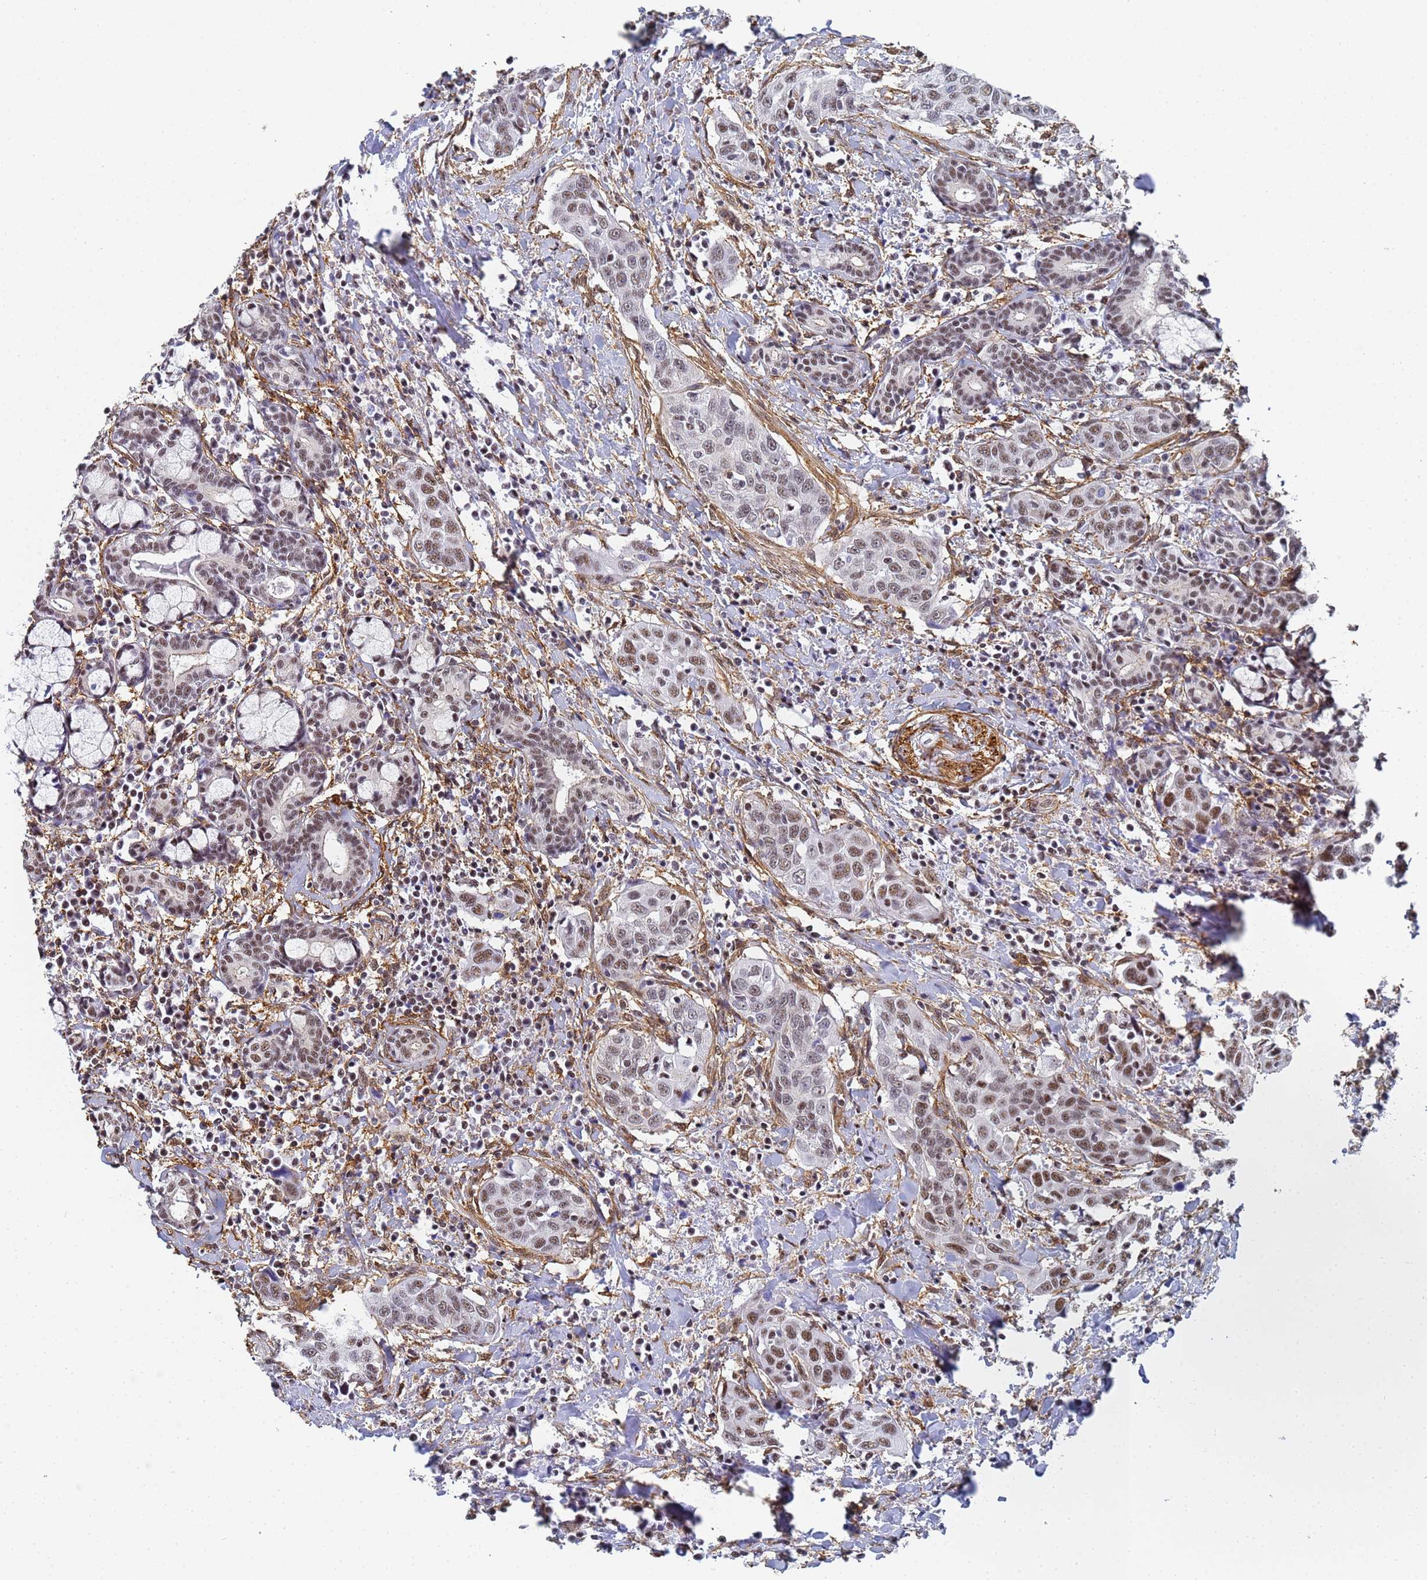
{"staining": {"intensity": "moderate", "quantity": ">75%", "location": "nuclear"}, "tissue": "head and neck cancer", "cell_type": "Tumor cells", "image_type": "cancer", "snomed": [{"axis": "morphology", "description": "Squamous cell carcinoma, NOS"}, {"axis": "topography", "description": "Oral tissue"}, {"axis": "topography", "description": "Head-Neck"}], "caption": "A medium amount of moderate nuclear expression is identified in approximately >75% of tumor cells in squamous cell carcinoma (head and neck) tissue.", "gene": "PRRT4", "patient": {"sex": "female", "age": 50}}